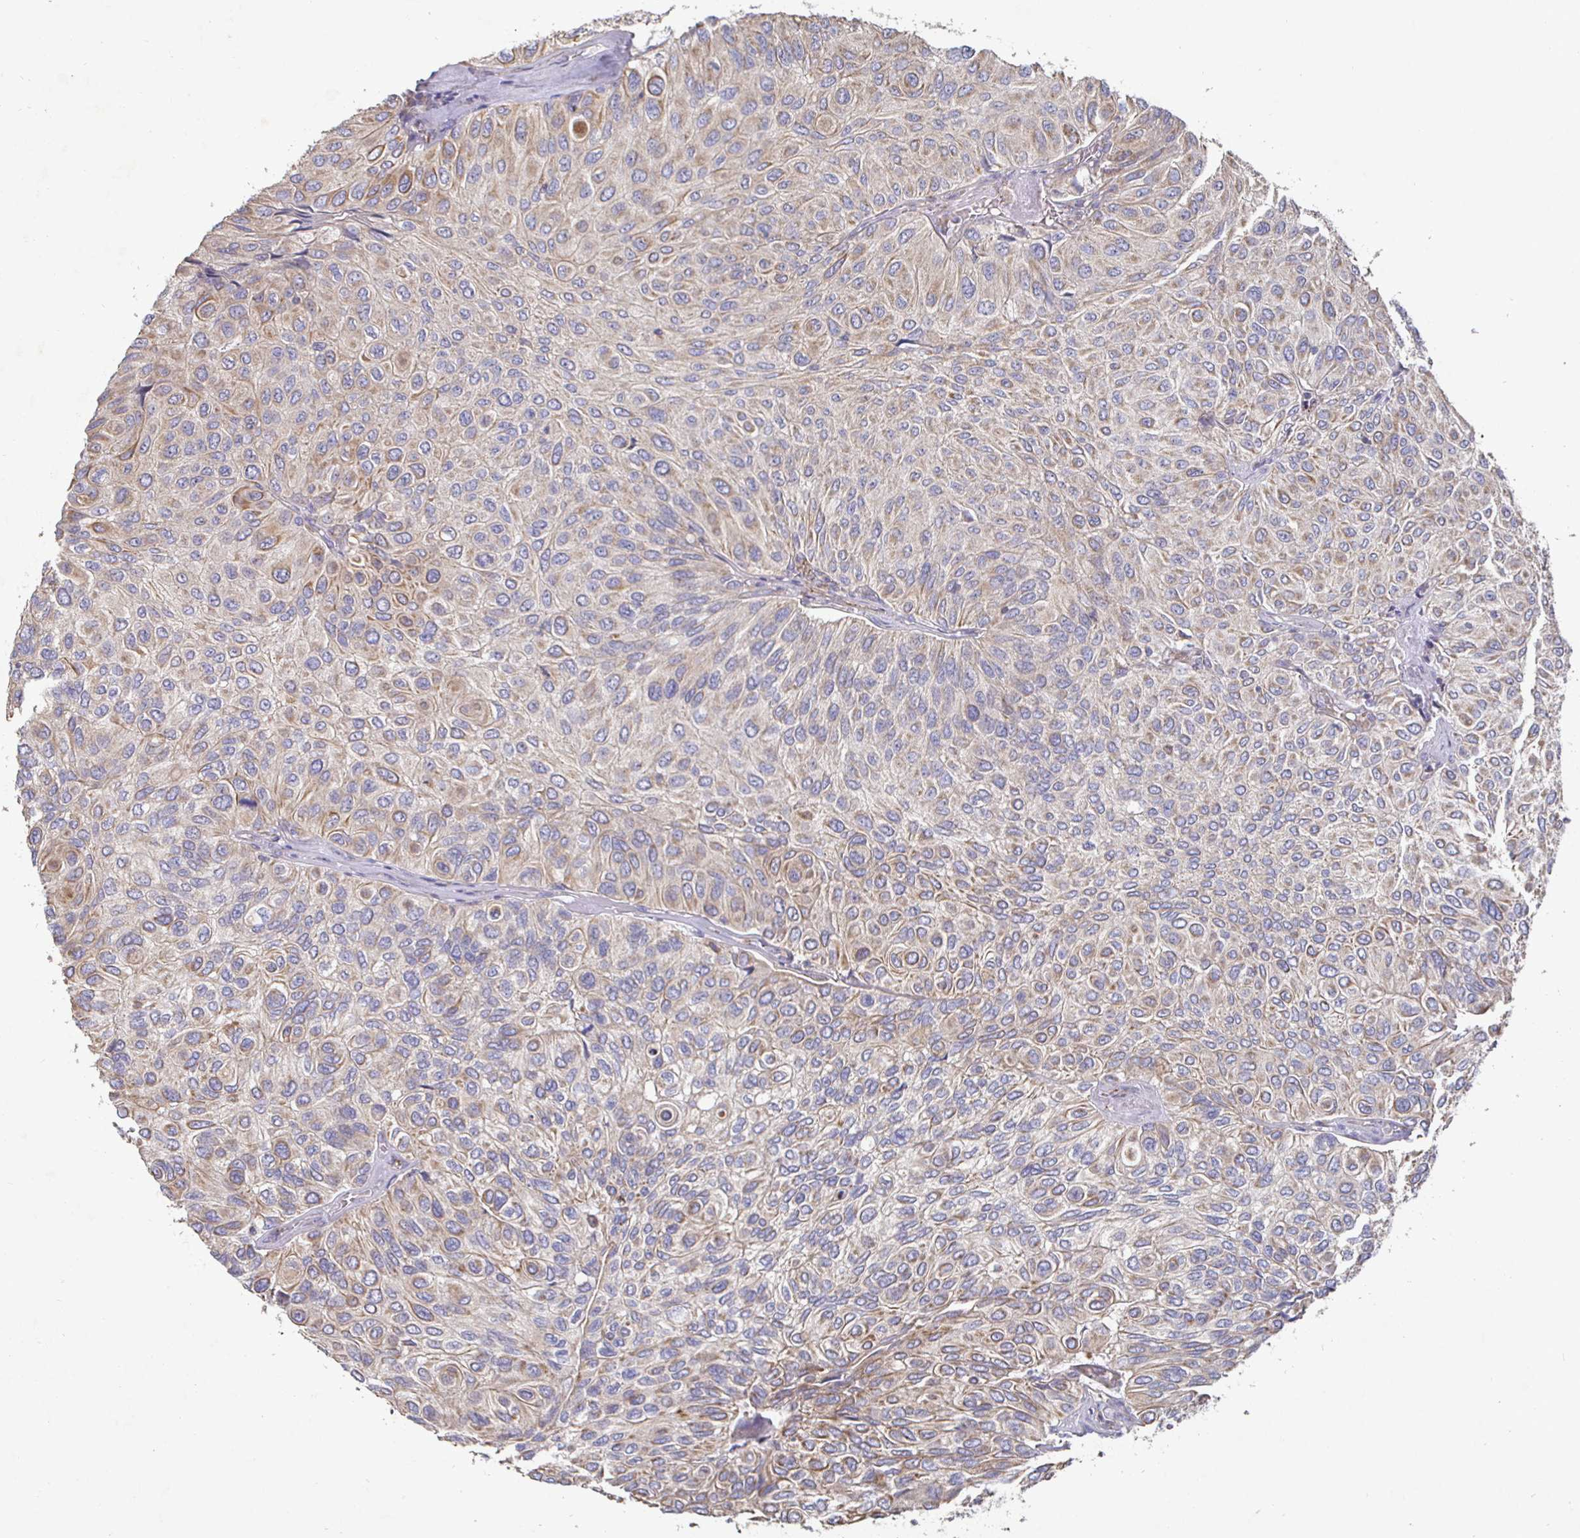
{"staining": {"intensity": "weak", "quantity": "25%-75%", "location": "cytoplasmic/membranous"}, "tissue": "urothelial cancer", "cell_type": "Tumor cells", "image_type": "cancer", "snomed": [{"axis": "morphology", "description": "Urothelial carcinoma, High grade"}, {"axis": "topography", "description": "Urinary bladder"}], "caption": "Tumor cells display weak cytoplasmic/membranous expression in about 25%-75% of cells in urothelial cancer. (DAB (3,3'-diaminobenzidine) = brown stain, brightfield microscopy at high magnification).", "gene": "NRSN1", "patient": {"sex": "male", "age": 66}}